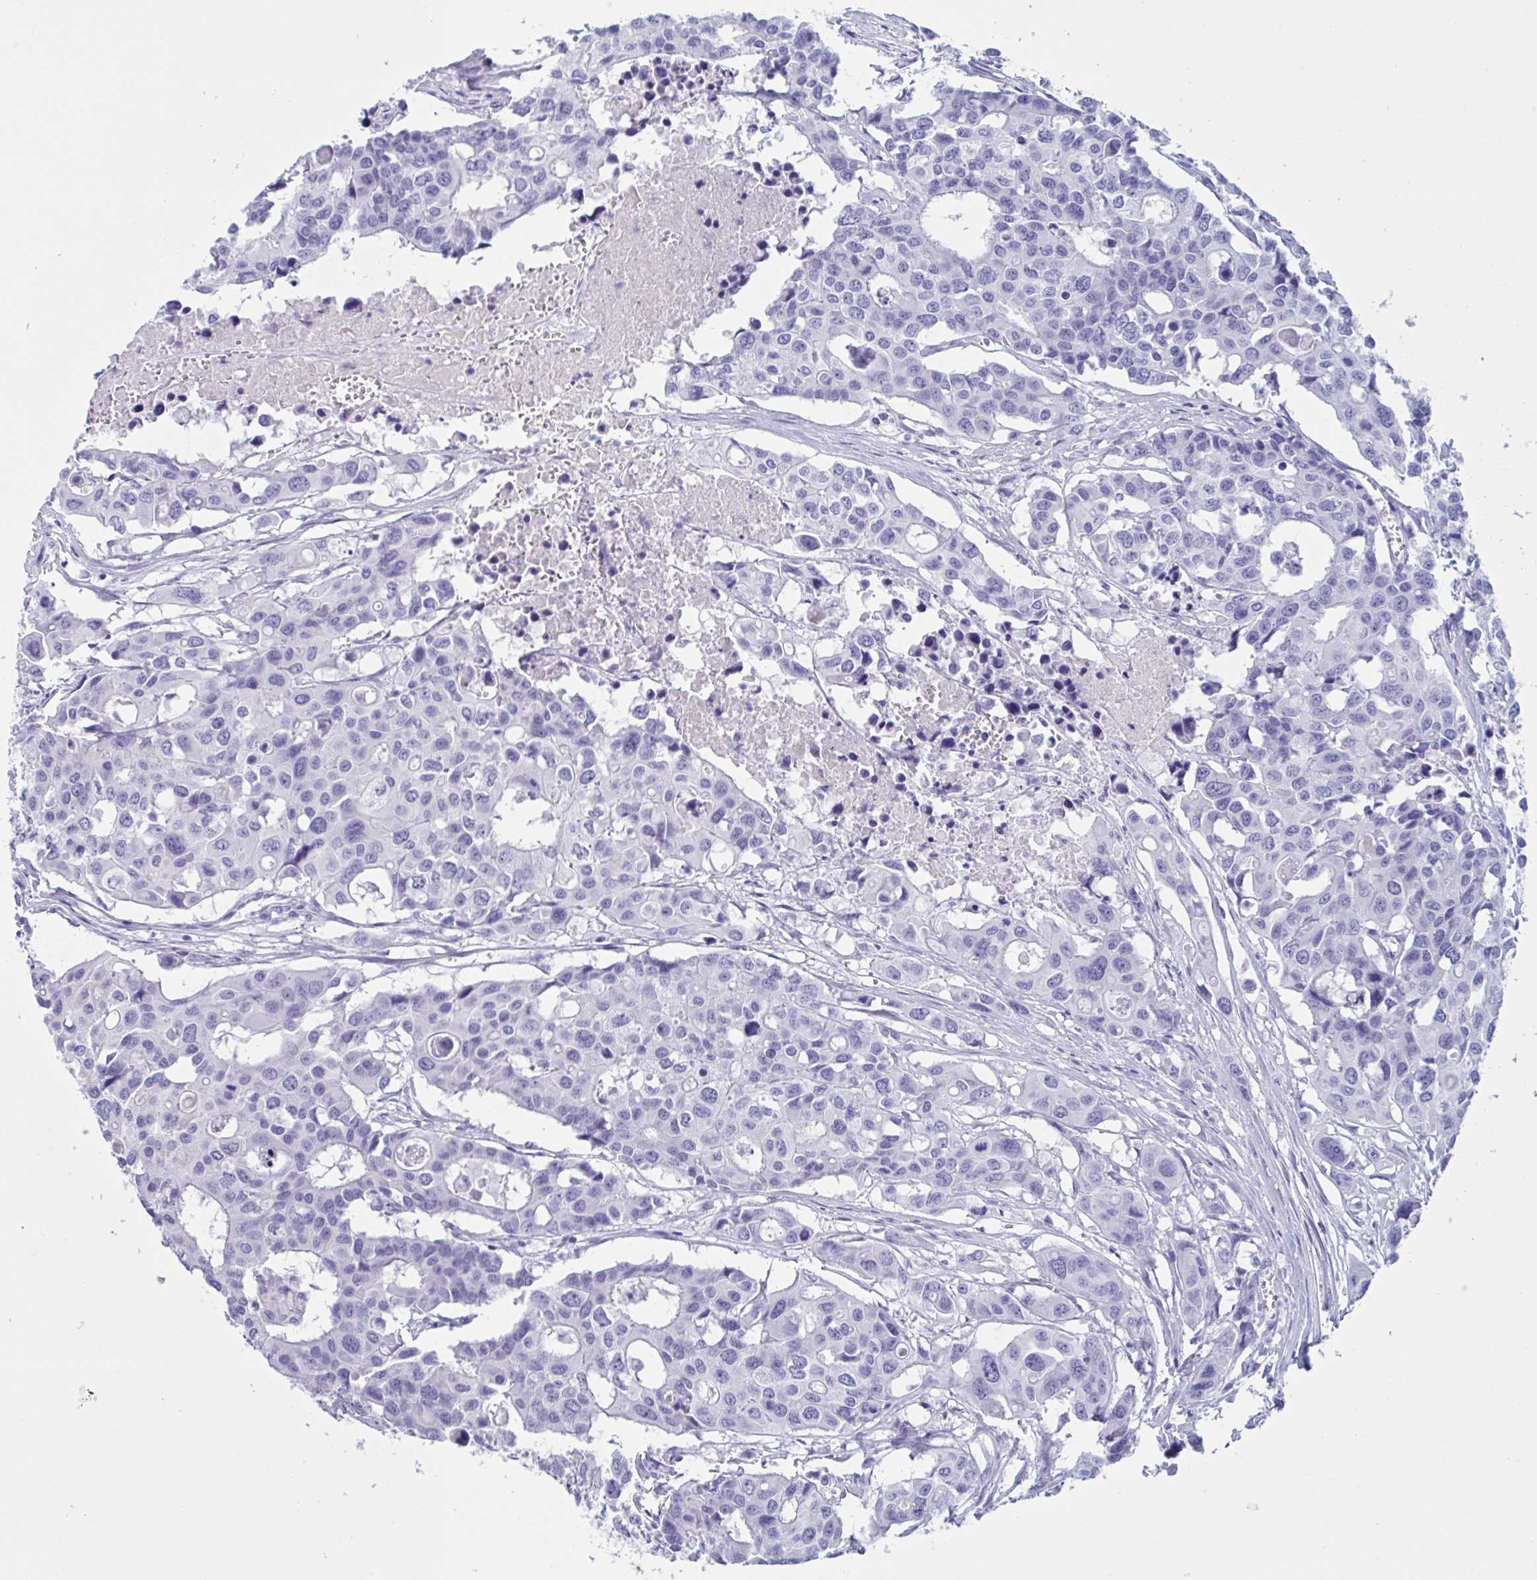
{"staining": {"intensity": "negative", "quantity": "none", "location": "none"}, "tissue": "colorectal cancer", "cell_type": "Tumor cells", "image_type": "cancer", "snomed": [{"axis": "morphology", "description": "Adenocarcinoma, NOS"}, {"axis": "topography", "description": "Colon"}], "caption": "The image shows no staining of tumor cells in colorectal cancer.", "gene": "USP35", "patient": {"sex": "male", "age": 77}}